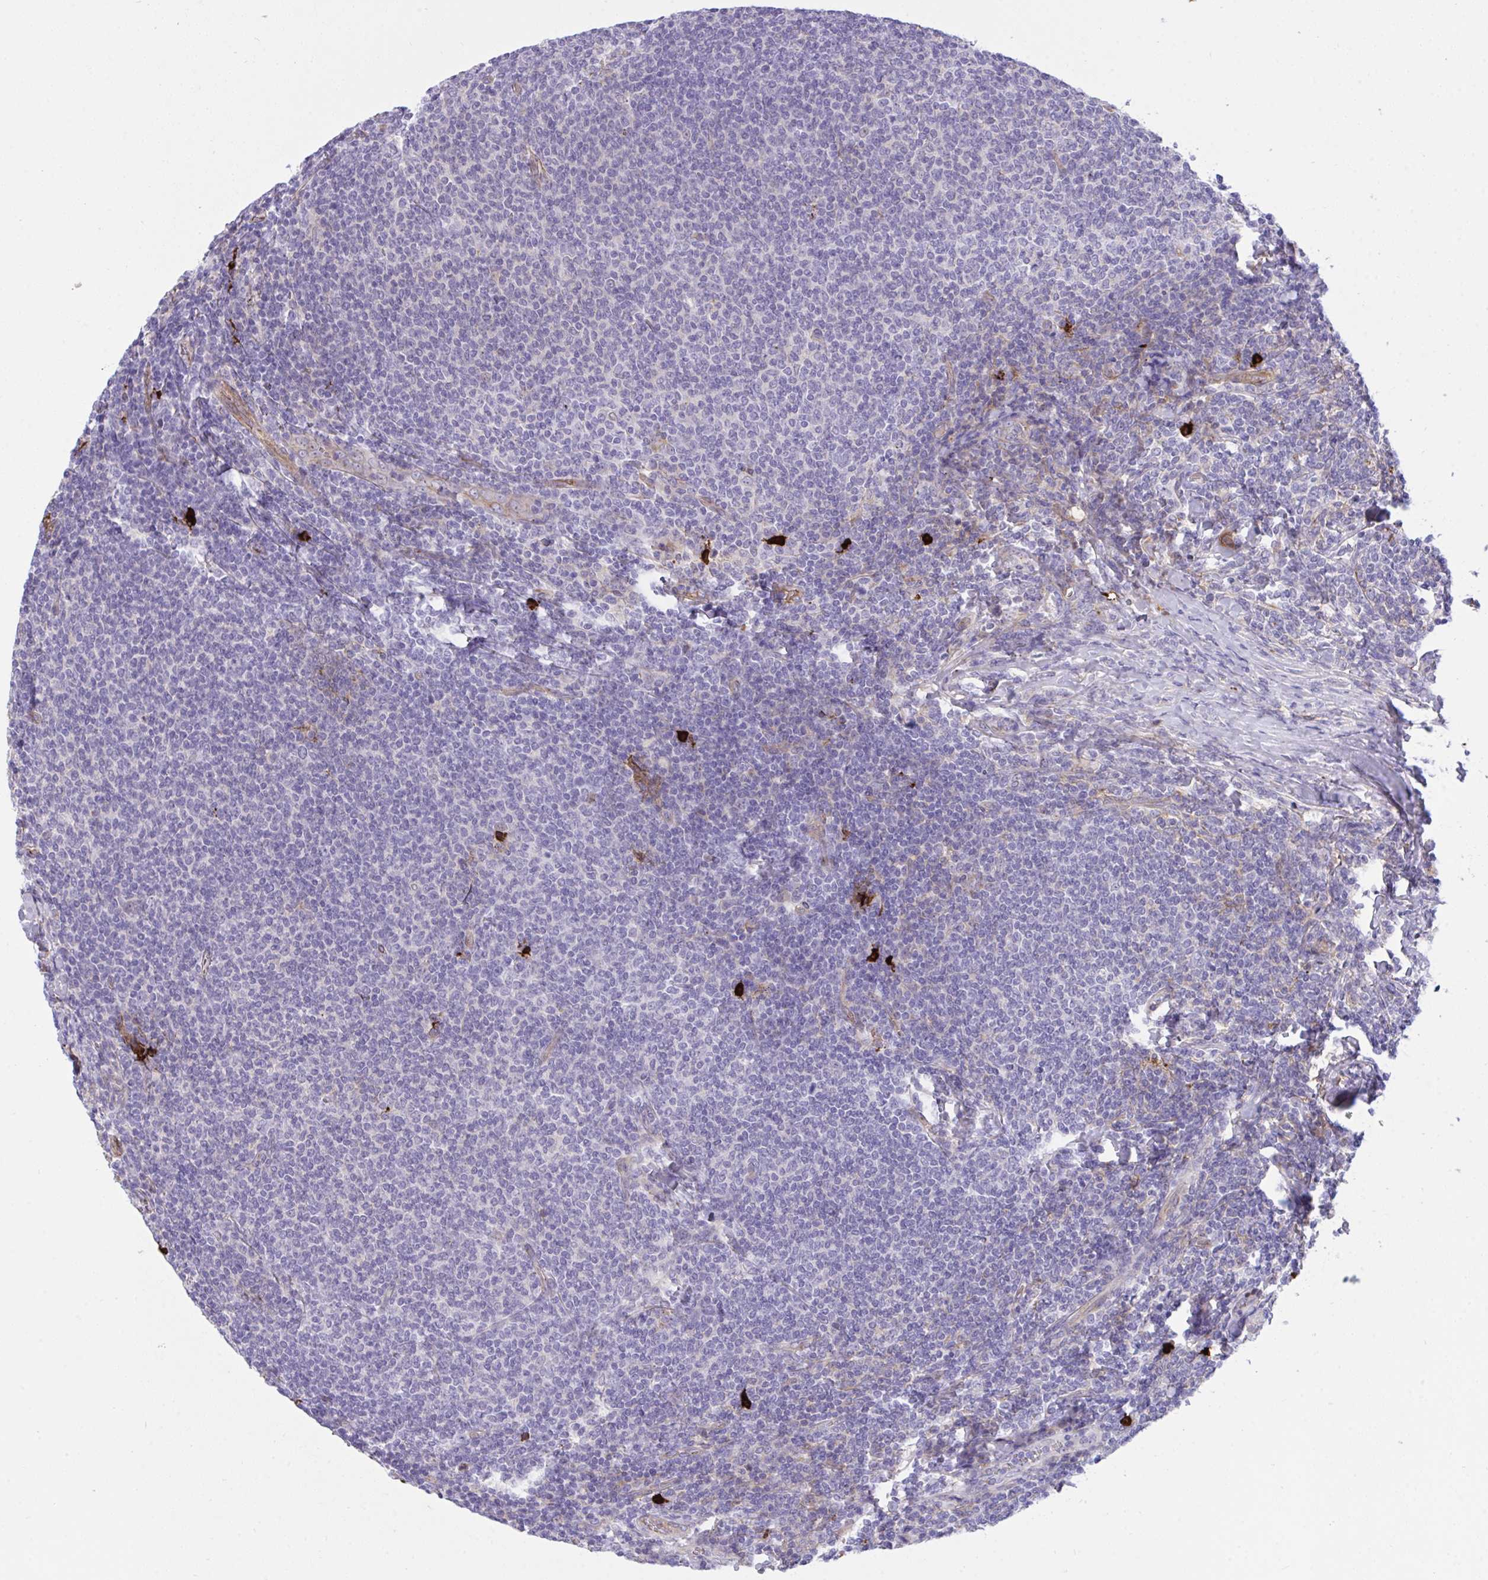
{"staining": {"intensity": "negative", "quantity": "none", "location": "none"}, "tissue": "lymphoma", "cell_type": "Tumor cells", "image_type": "cancer", "snomed": [{"axis": "morphology", "description": "Malignant lymphoma, non-Hodgkin's type, Low grade"}, {"axis": "topography", "description": "Lymph node"}], "caption": "Immunohistochemical staining of human malignant lymphoma, non-Hodgkin's type (low-grade) reveals no significant staining in tumor cells.", "gene": "F2", "patient": {"sex": "male", "age": 52}}